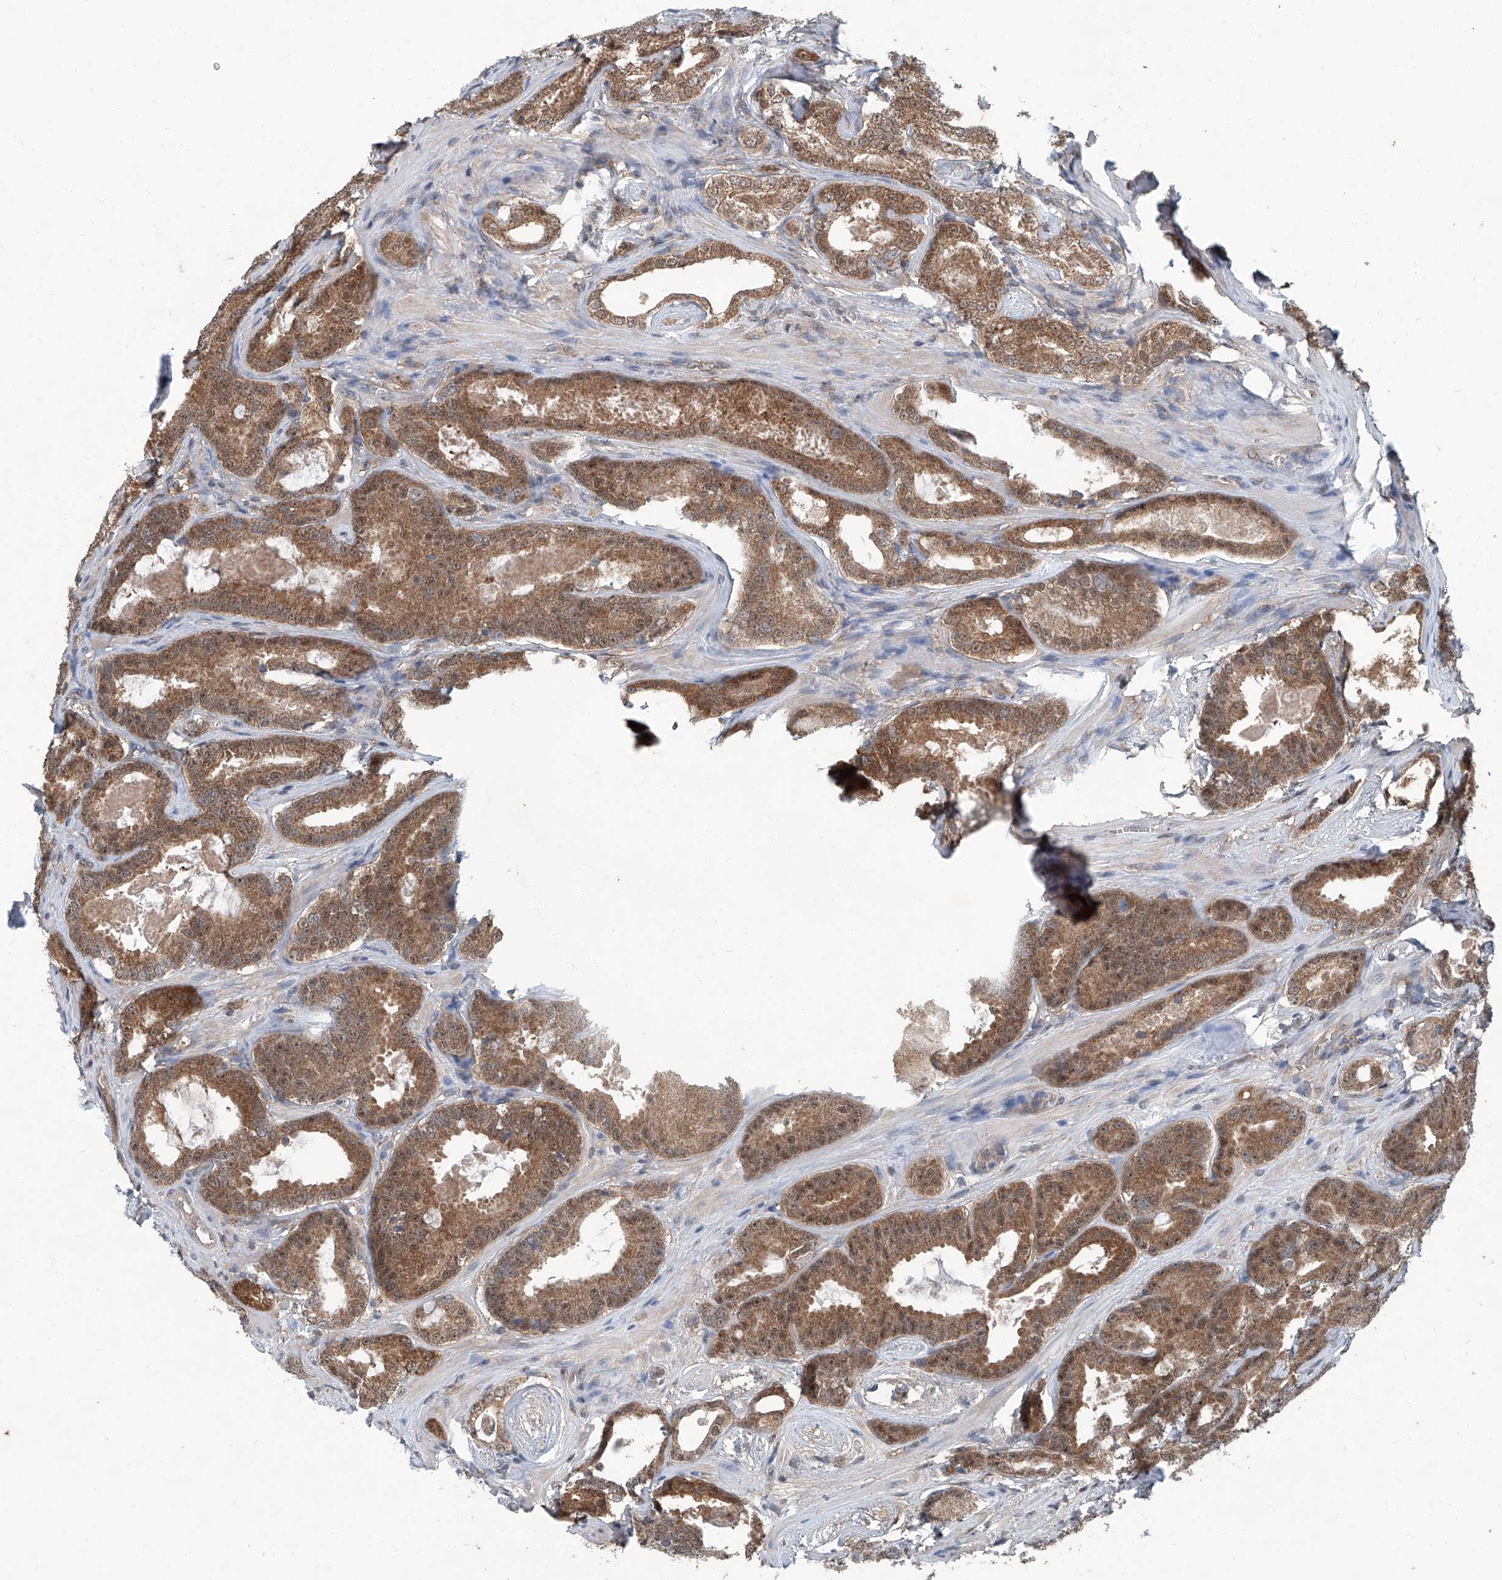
{"staining": {"intensity": "moderate", "quantity": ">75%", "location": "cytoplasmic/membranous"}, "tissue": "prostate cancer", "cell_type": "Tumor cells", "image_type": "cancer", "snomed": [{"axis": "morphology", "description": "Adenocarcinoma, High grade"}, {"axis": "topography", "description": "Prostate"}], "caption": "An immunohistochemistry (IHC) image of tumor tissue is shown. Protein staining in brown highlights moderate cytoplasmic/membranous positivity in prostate cancer (high-grade adenocarcinoma) within tumor cells. (DAB (3,3'-diaminobenzidine) = brown stain, brightfield microscopy at high magnification).", "gene": "CLK1", "patient": {"sex": "male", "age": 66}}